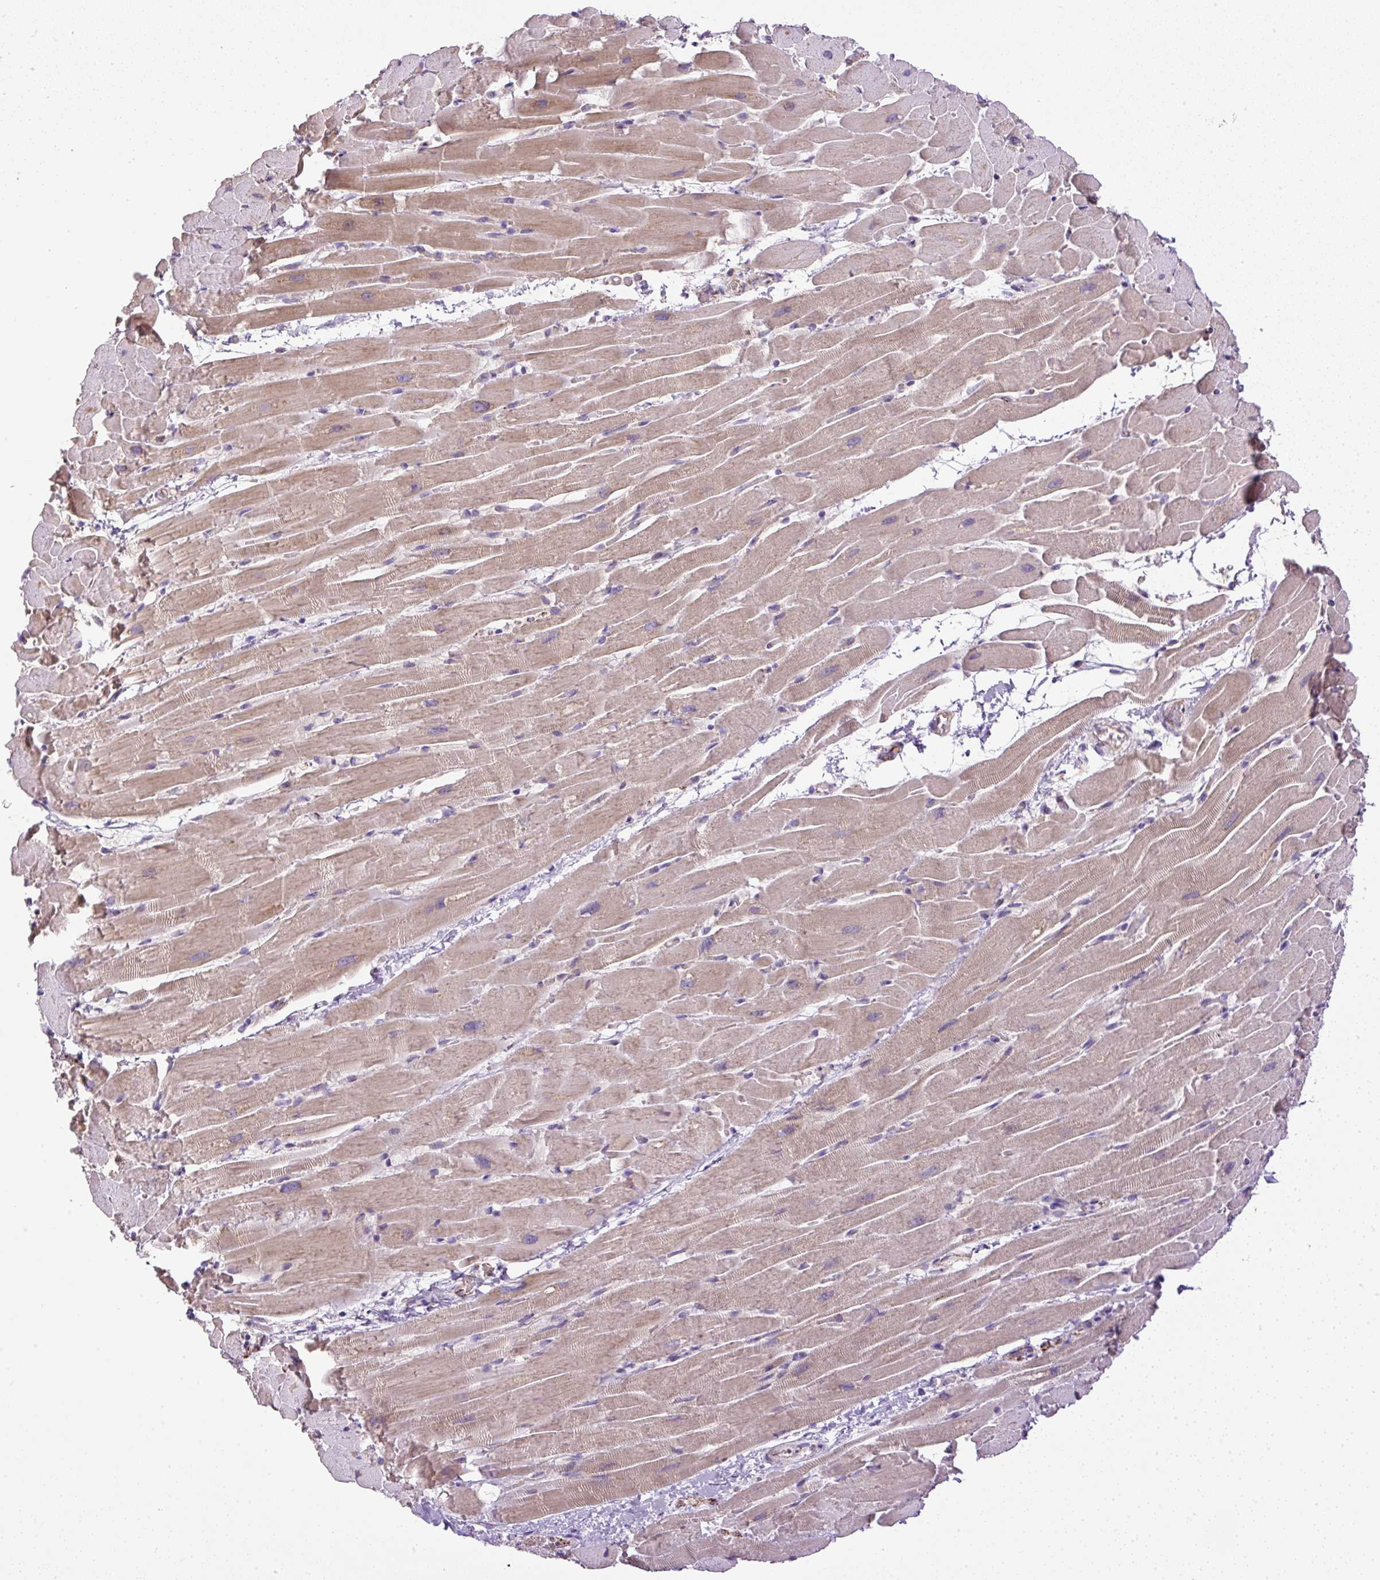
{"staining": {"intensity": "moderate", "quantity": "25%-75%", "location": "cytoplasmic/membranous"}, "tissue": "heart muscle", "cell_type": "Cardiomyocytes", "image_type": "normal", "snomed": [{"axis": "morphology", "description": "Normal tissue, NOS"}, {"axis": "topography", "description": "Heart"}], "caption": "The immunohistochemical stain labels moderate cytoplasmic/membranous staining in cardiomyocytes of normal heart muscle. The protein of interest is stained brown, and the nuclei are stained in blue (DAB IHC with brightfield microscopy, high magnification).", "gene": "LEFTY1", "patient": {"sex": "male", "age": 37}}